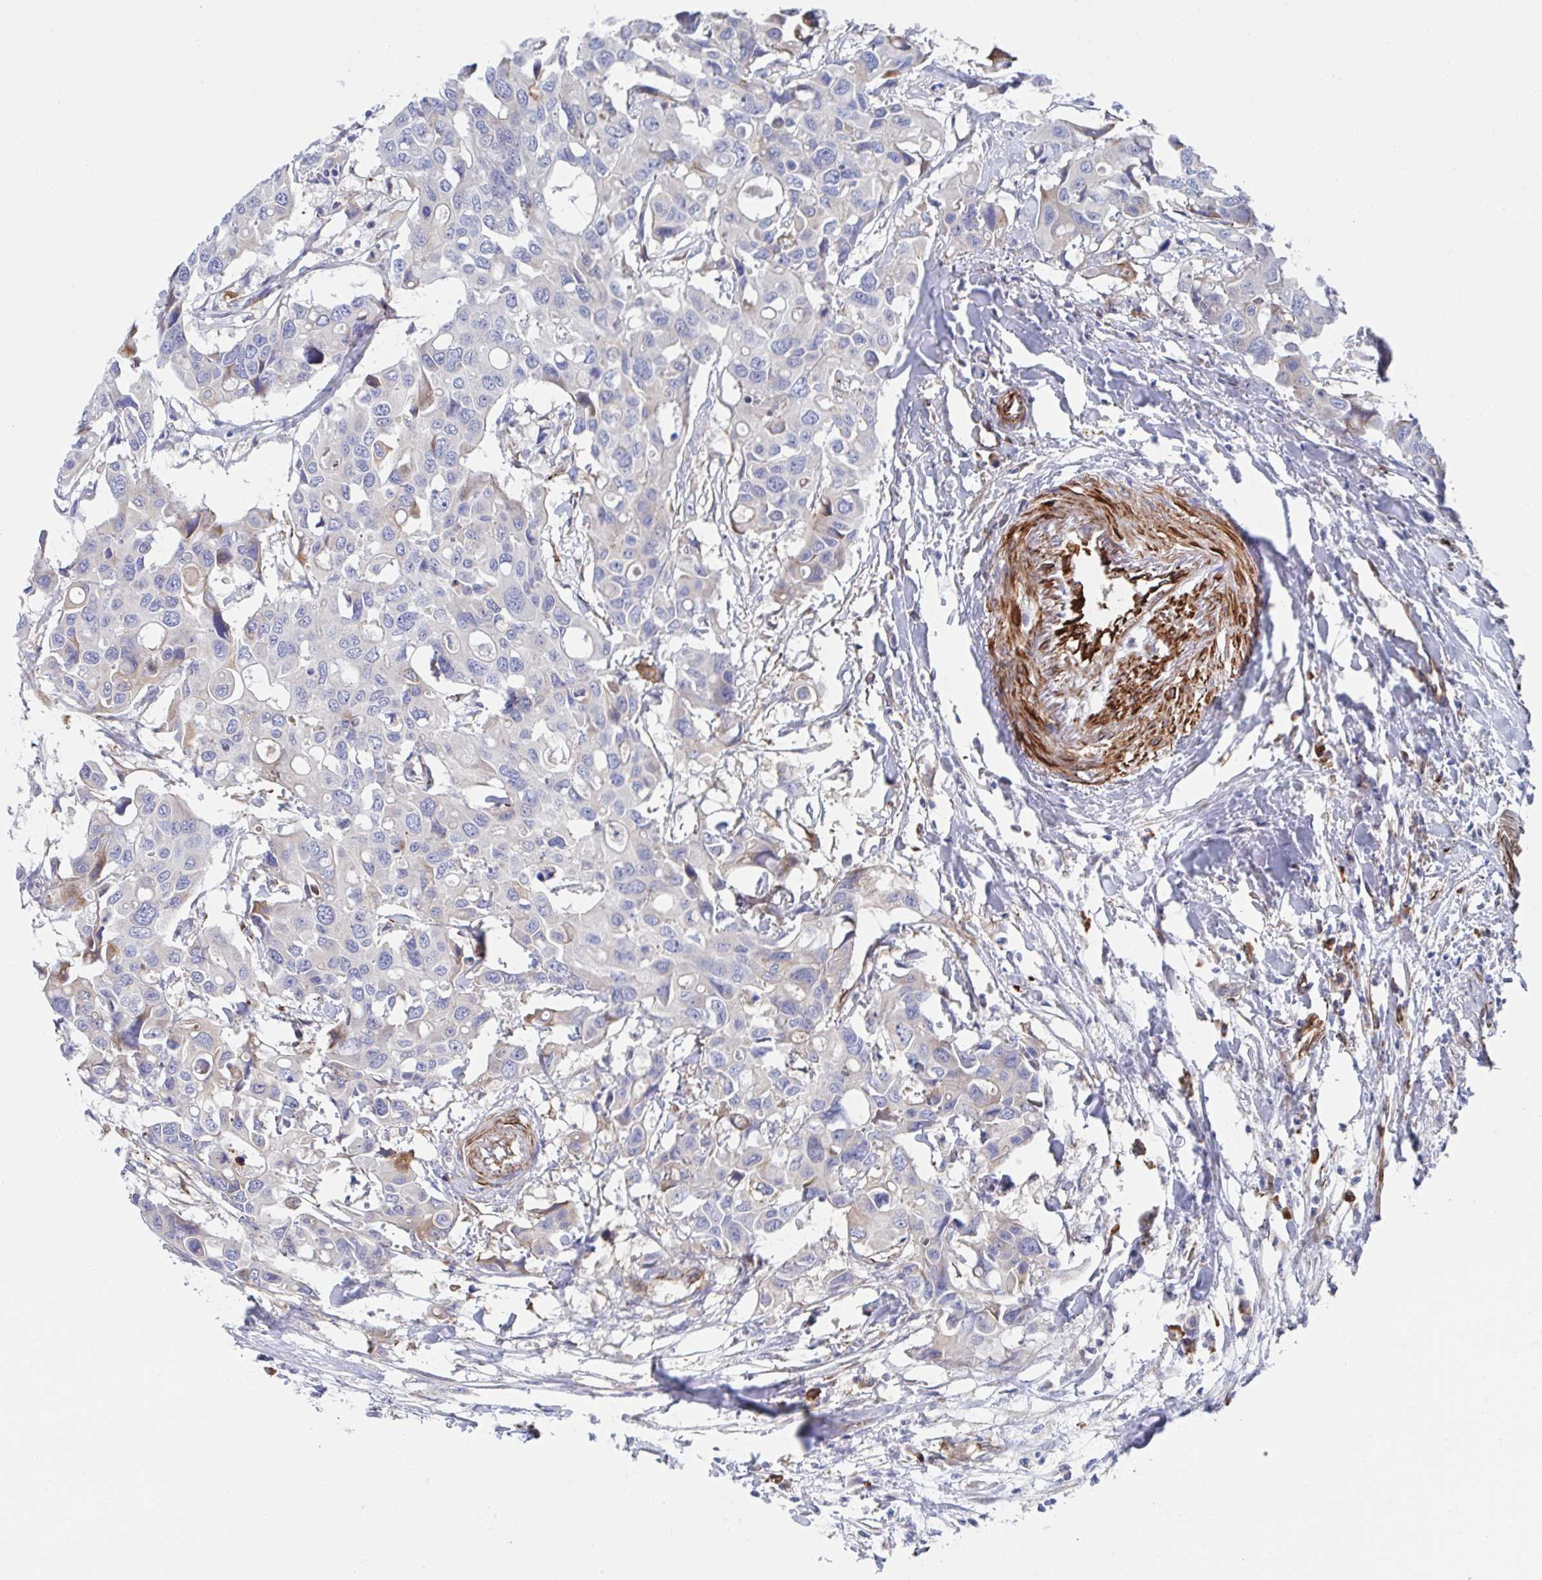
{"staining": {"intensity": "negative", "quantity": "none", "location": "none"}, "tissue": "colorectal cancer", "cell_type": "Tumor cells", "image_type": "cancer", "snomed": [{"axis": "morphology", "description": "Adenocarcinoma, NOS"}, {"axis": "topography", "description": "Colon"}], "caption": "A photomicrograph of adenocarcinoma (colorectal) stained for a protein shows no brown staining in tumor cells.", "gene": "KLC3", "patient": {"sex": "male", "age": 77}}